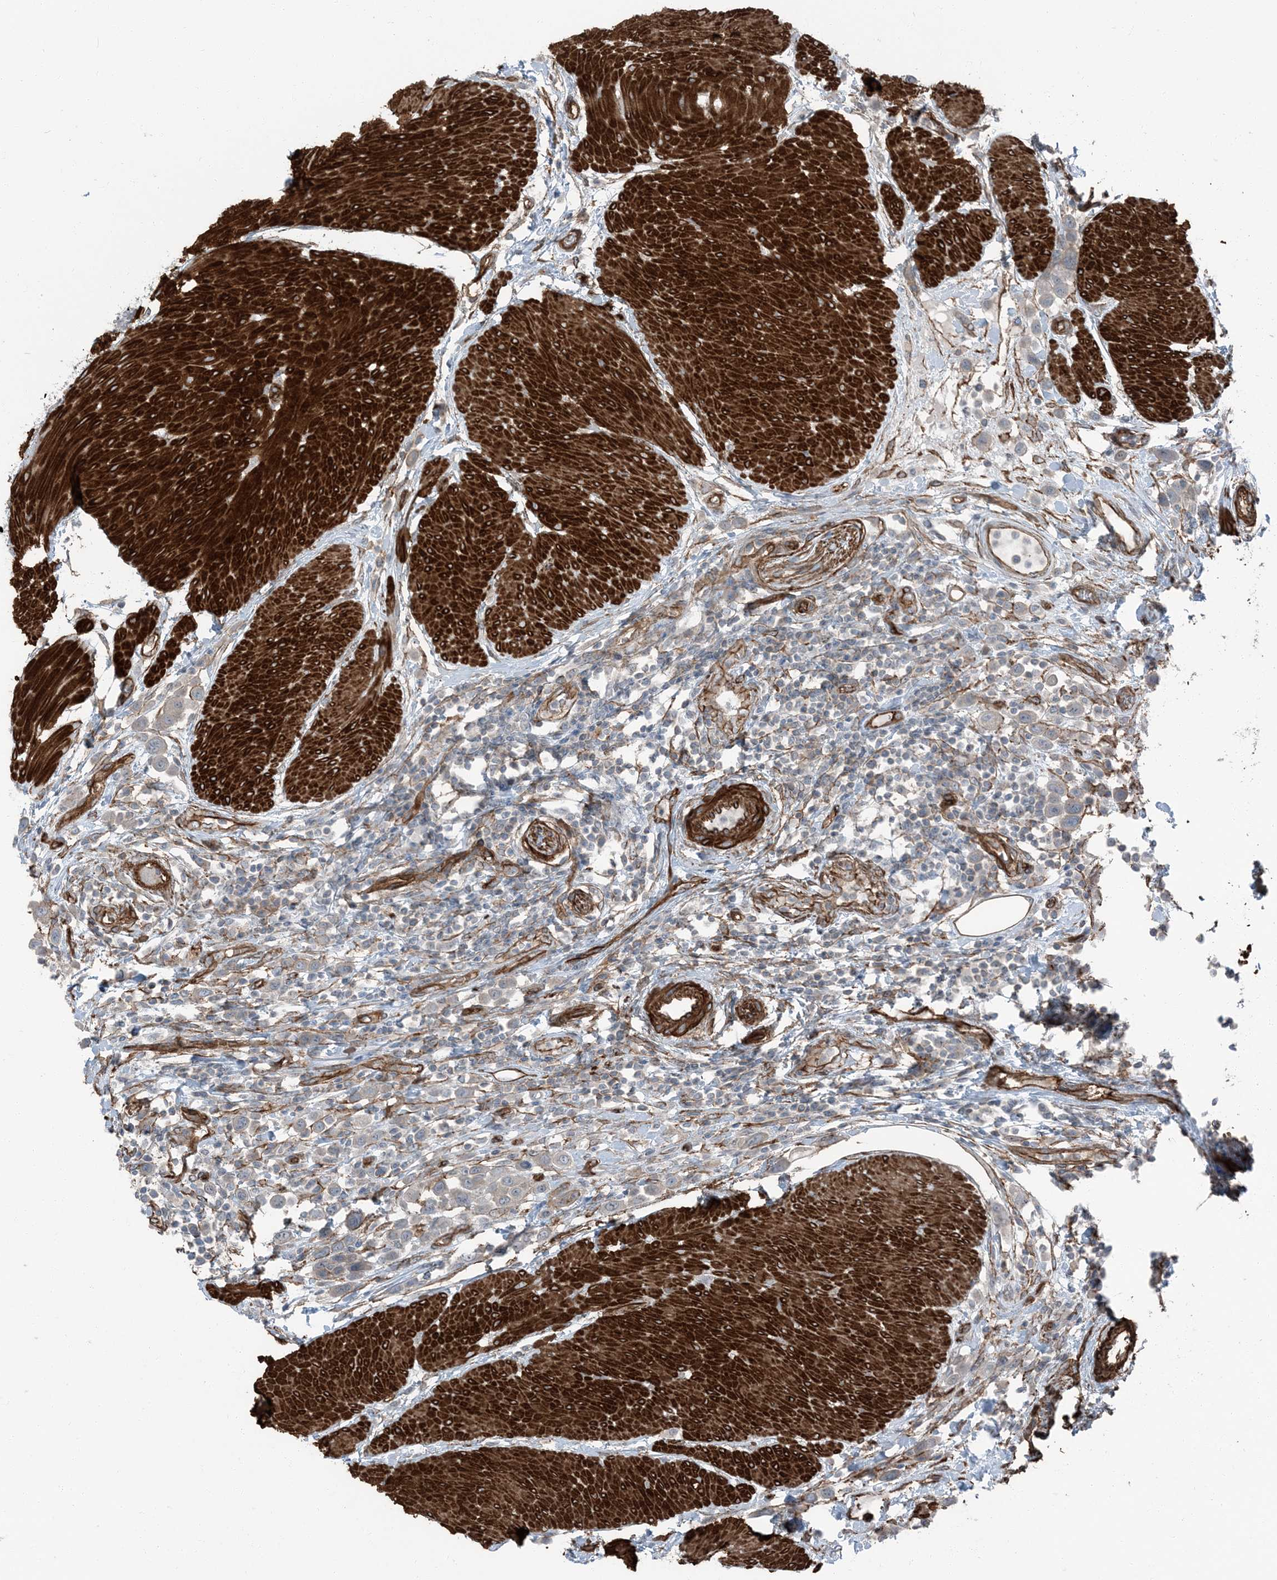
{"staining": {"intensity": "negative", "quantity": "none", "location": "none"}, "tissue": "urothelial cancer", "cell_type": "Tumor cells", "image_type": "cancer", "snomed": [{"axis": "morphology", "description": "Urothelial carcinoma, High grade"}, {"axis": "topography", "description": "Urinary bladder"}], "caption": "This is an immunohistochemistry (IHC) image of human urothelial cancer. There is no expression in tumor cells.", "gene": "ZFP90", "patient": {"sex": "male", "age": 50}}